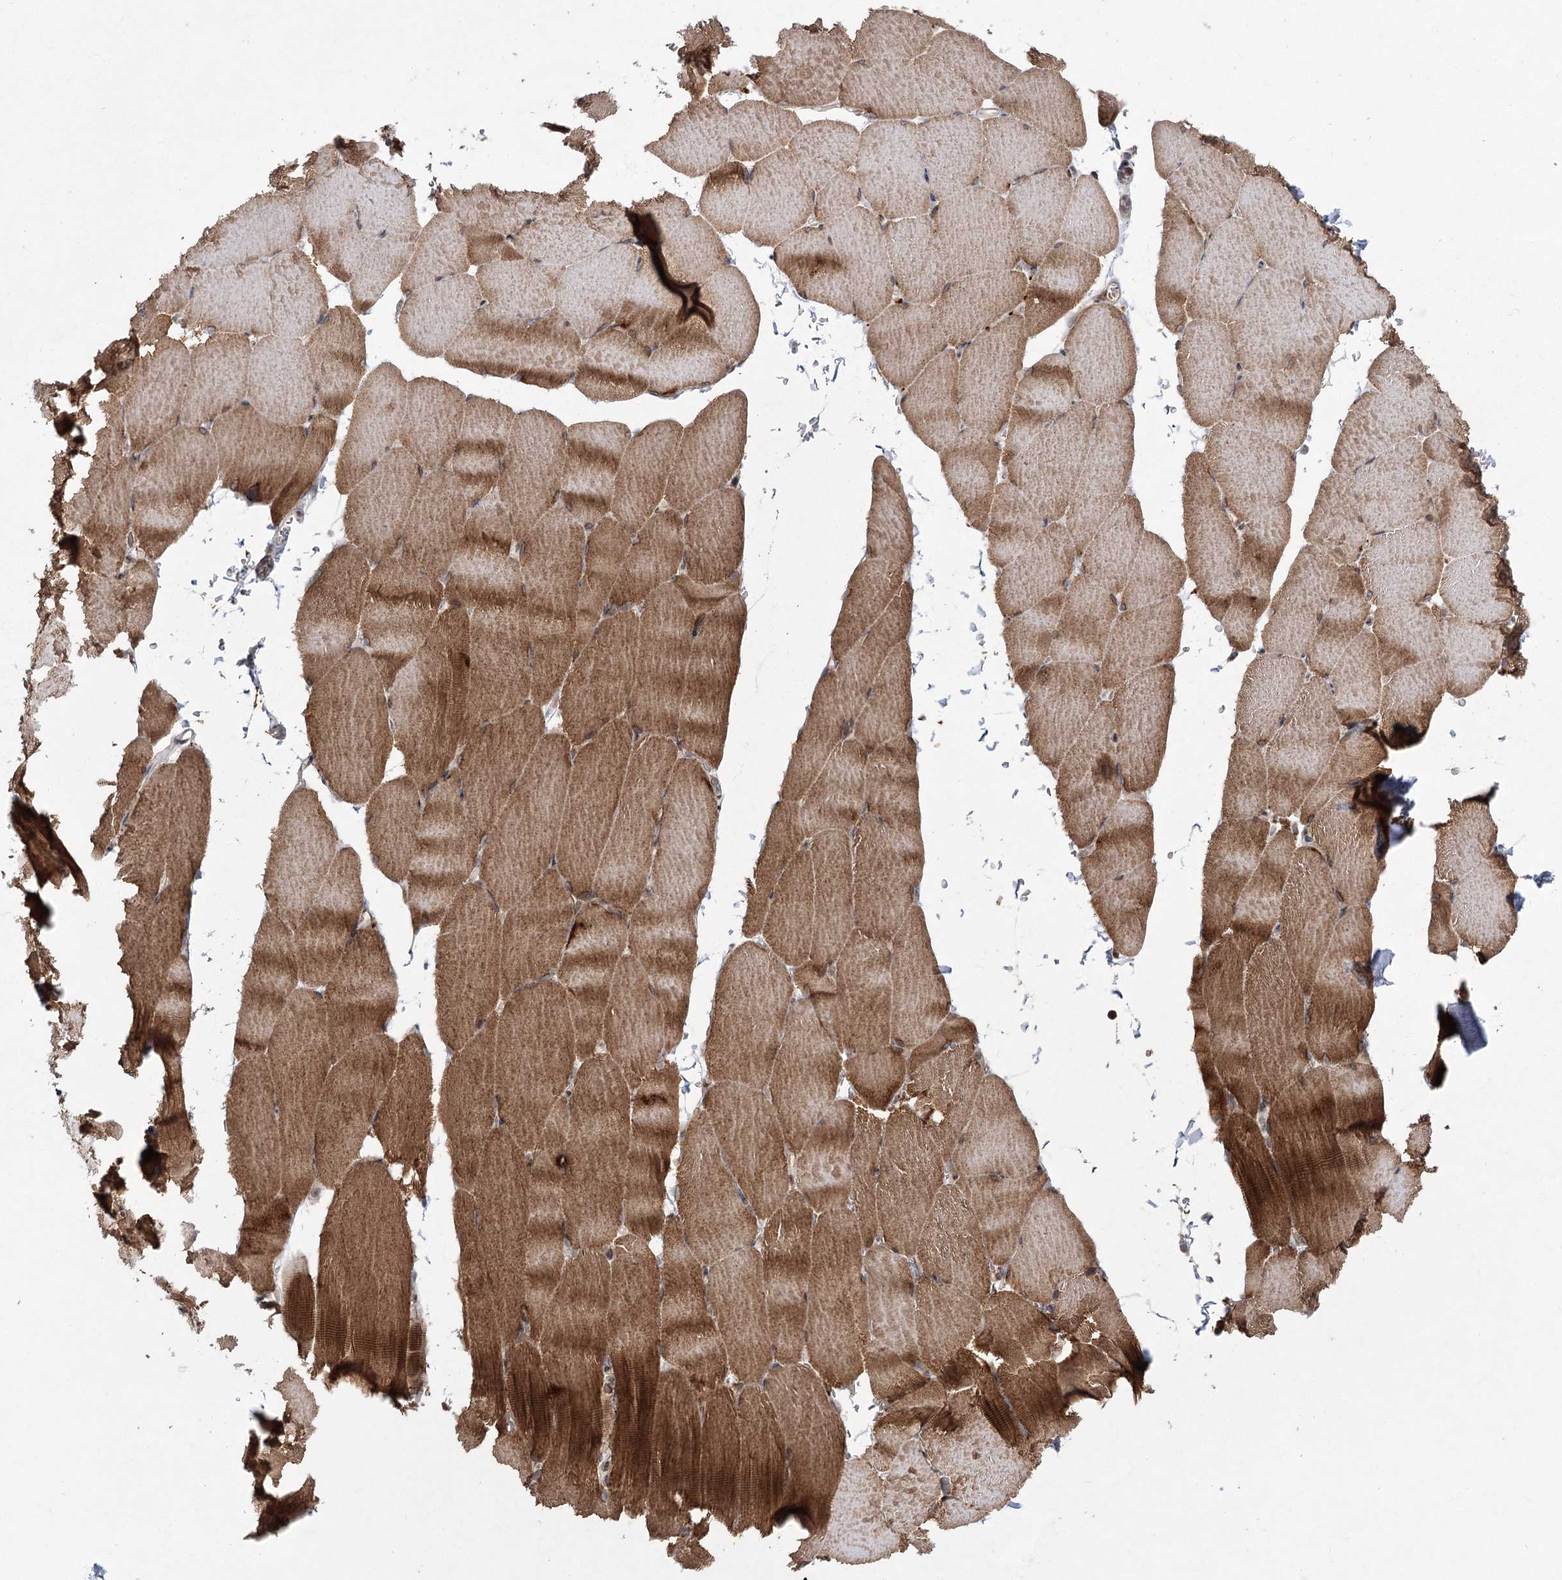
{"staining": {"intensity": "moderate", "quantity": ">75%", "location": "cytoplasmic/membranous"}, "tissue": "skeletal muscle", "cell_type": "Myocytes", "image_type": "normal", "snomed": [{"axis": "morphology", "description": "Normal tissue, NOS"}, {"axis": "topography", "description": "Skeletal muscle"}, {"axis": "topography", "description": "Parathyroid gland"}], "caption": "Immunohistochemical staining of unremarkable skeletal muscle reveals moderate cytoplasmic/membranous protein staining in approximately >75% of myocytes.", "gene": "VWA2", "patient": {"sex": "female", "age": 37}}